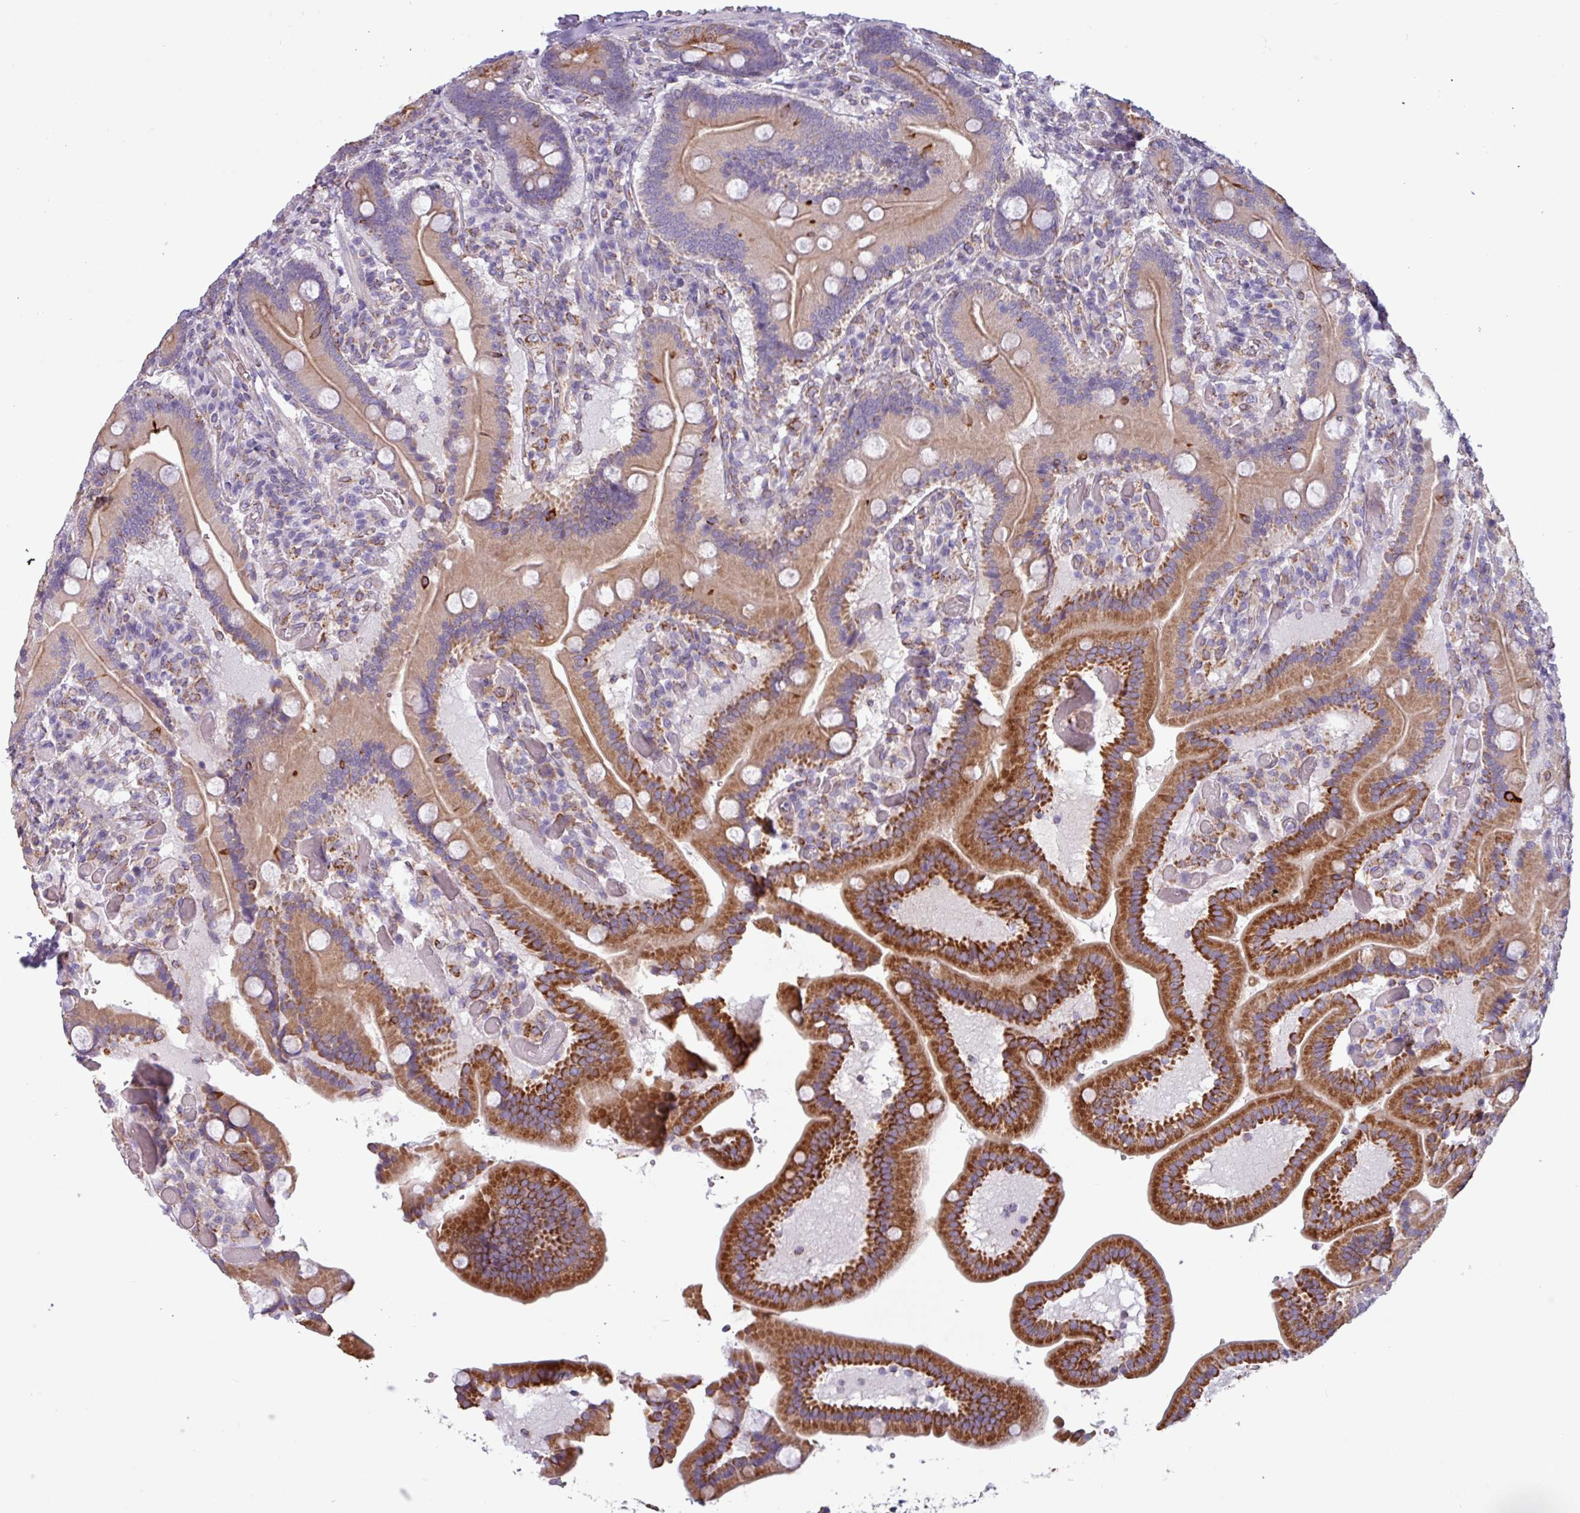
{"staining": {"intensity": "strong", "quantity": "25%-75%", "location": "cytoplasmic/membranous"}, "tissue": "duodenum", "cell_type": "Glandular cells", "image_type": "normal", "snomed": [{"axis": "morphology", "description": "Normal tissue, NOS"}, {"axis": "topography", "description": "Duodenum"}], "caption": "A high amount of strong cytoplasmic/membranous expression is present in approximately 25%-75% of glandular cells in unremarkable duodenum.", "gene": "CAMK1", "patient": {"sex": "female", "age": 62}}